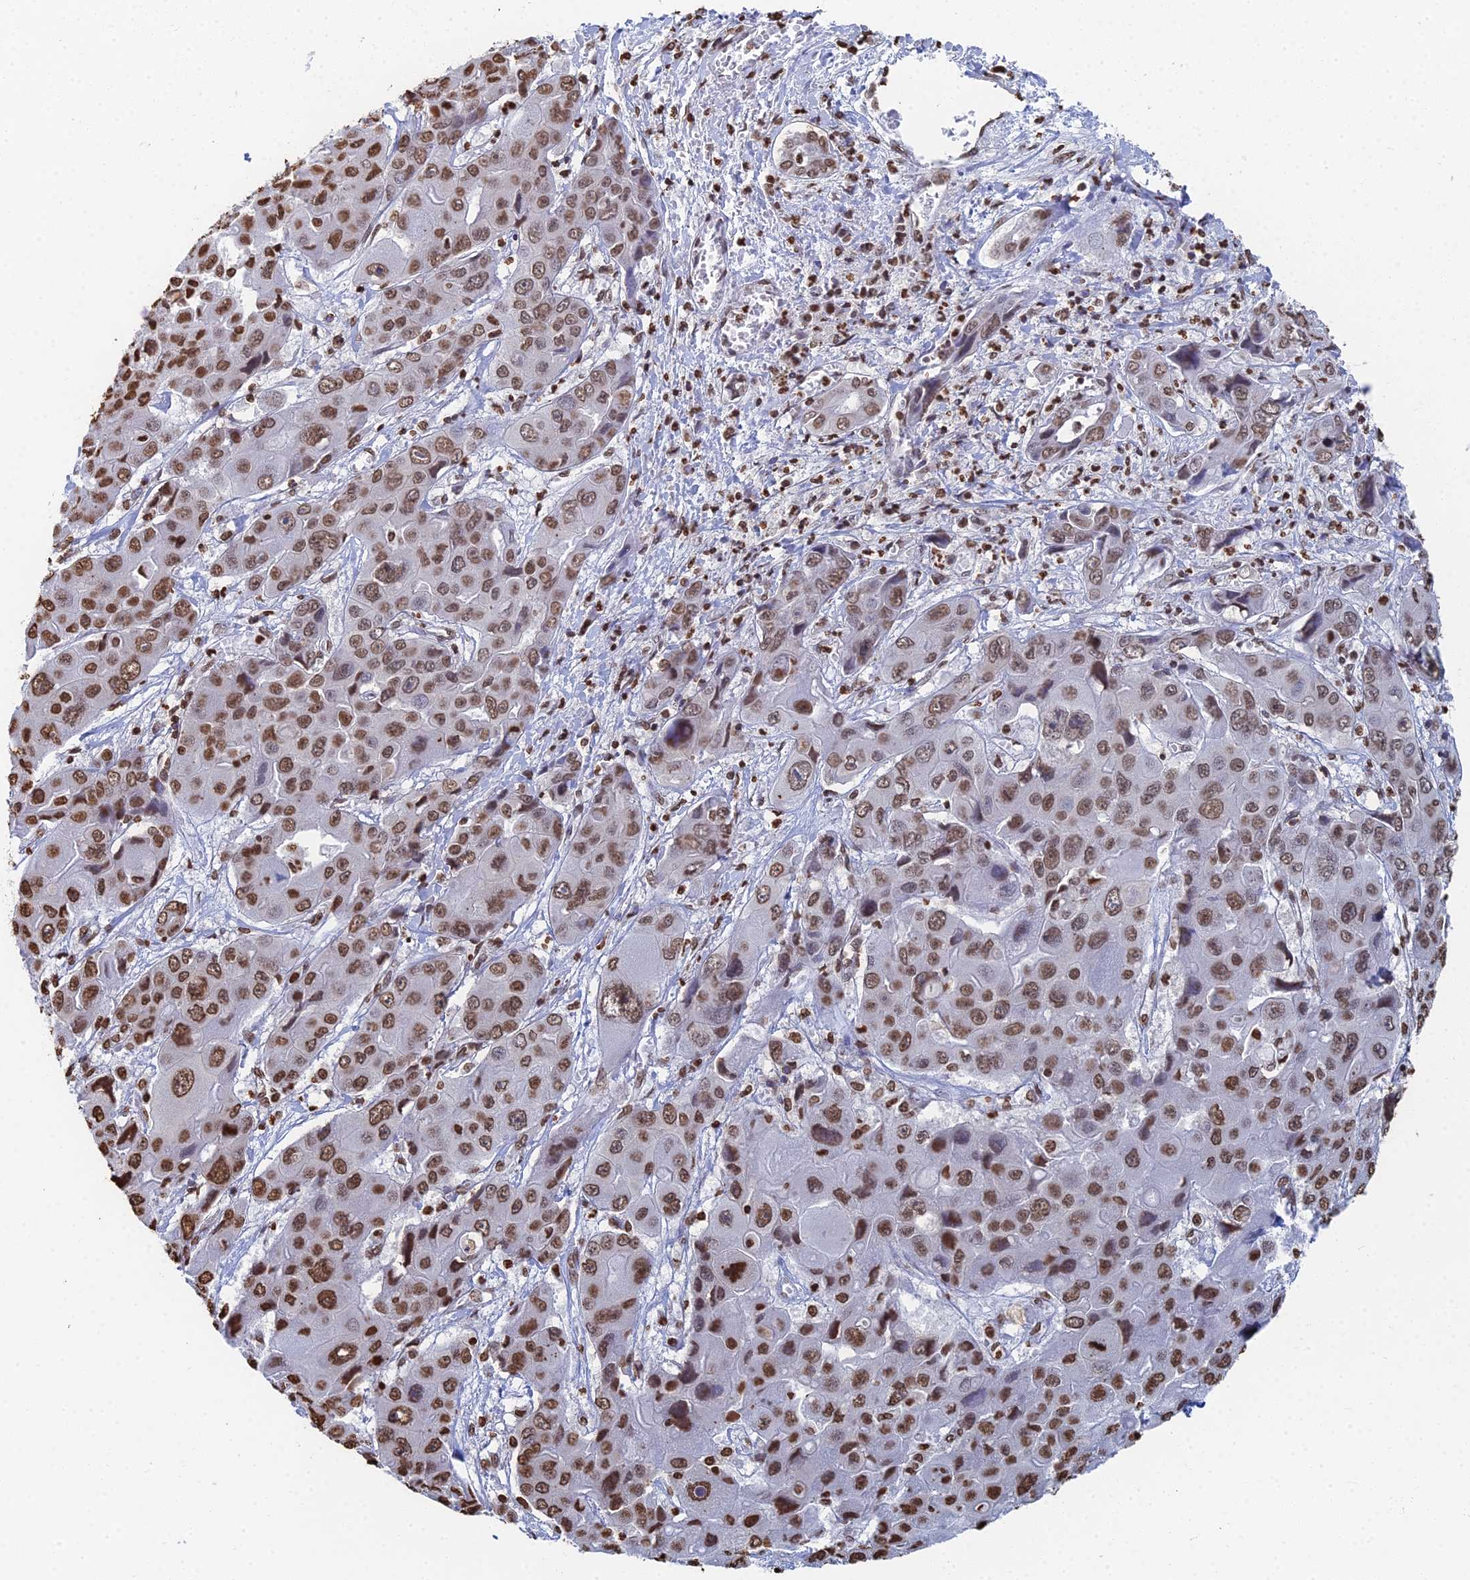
{"staining": {"intensity": "moderate", "quantity": ">75%", "location": "nuclear"}, "tissue": "liver cancer", "cell_type": "Tumor cells", "image_type": "cancer", "snomed": [{"axis": "morphology", "description": "Cholangiocarcinoma"}, {"axis": "topography", "description": "Liver"}], "caption": "High-magnification brightfield microscopy of liver cholangiocarcinoma stained with DAB (3,3'-diaminobenzidine) (brown) and counterstained with hematoxylin (blue). tumor cells exhibit moderate nuclear expression is appreciated in approximately>75% of cells. The protein is stained brown, and the nuclei are stained in blue (DAB (3,3'-diaminobenzidine) IHC with brightfield microscopy, high magnification).", "gene": "GBP3", "patient": {"sex": "male", "age": 67}}